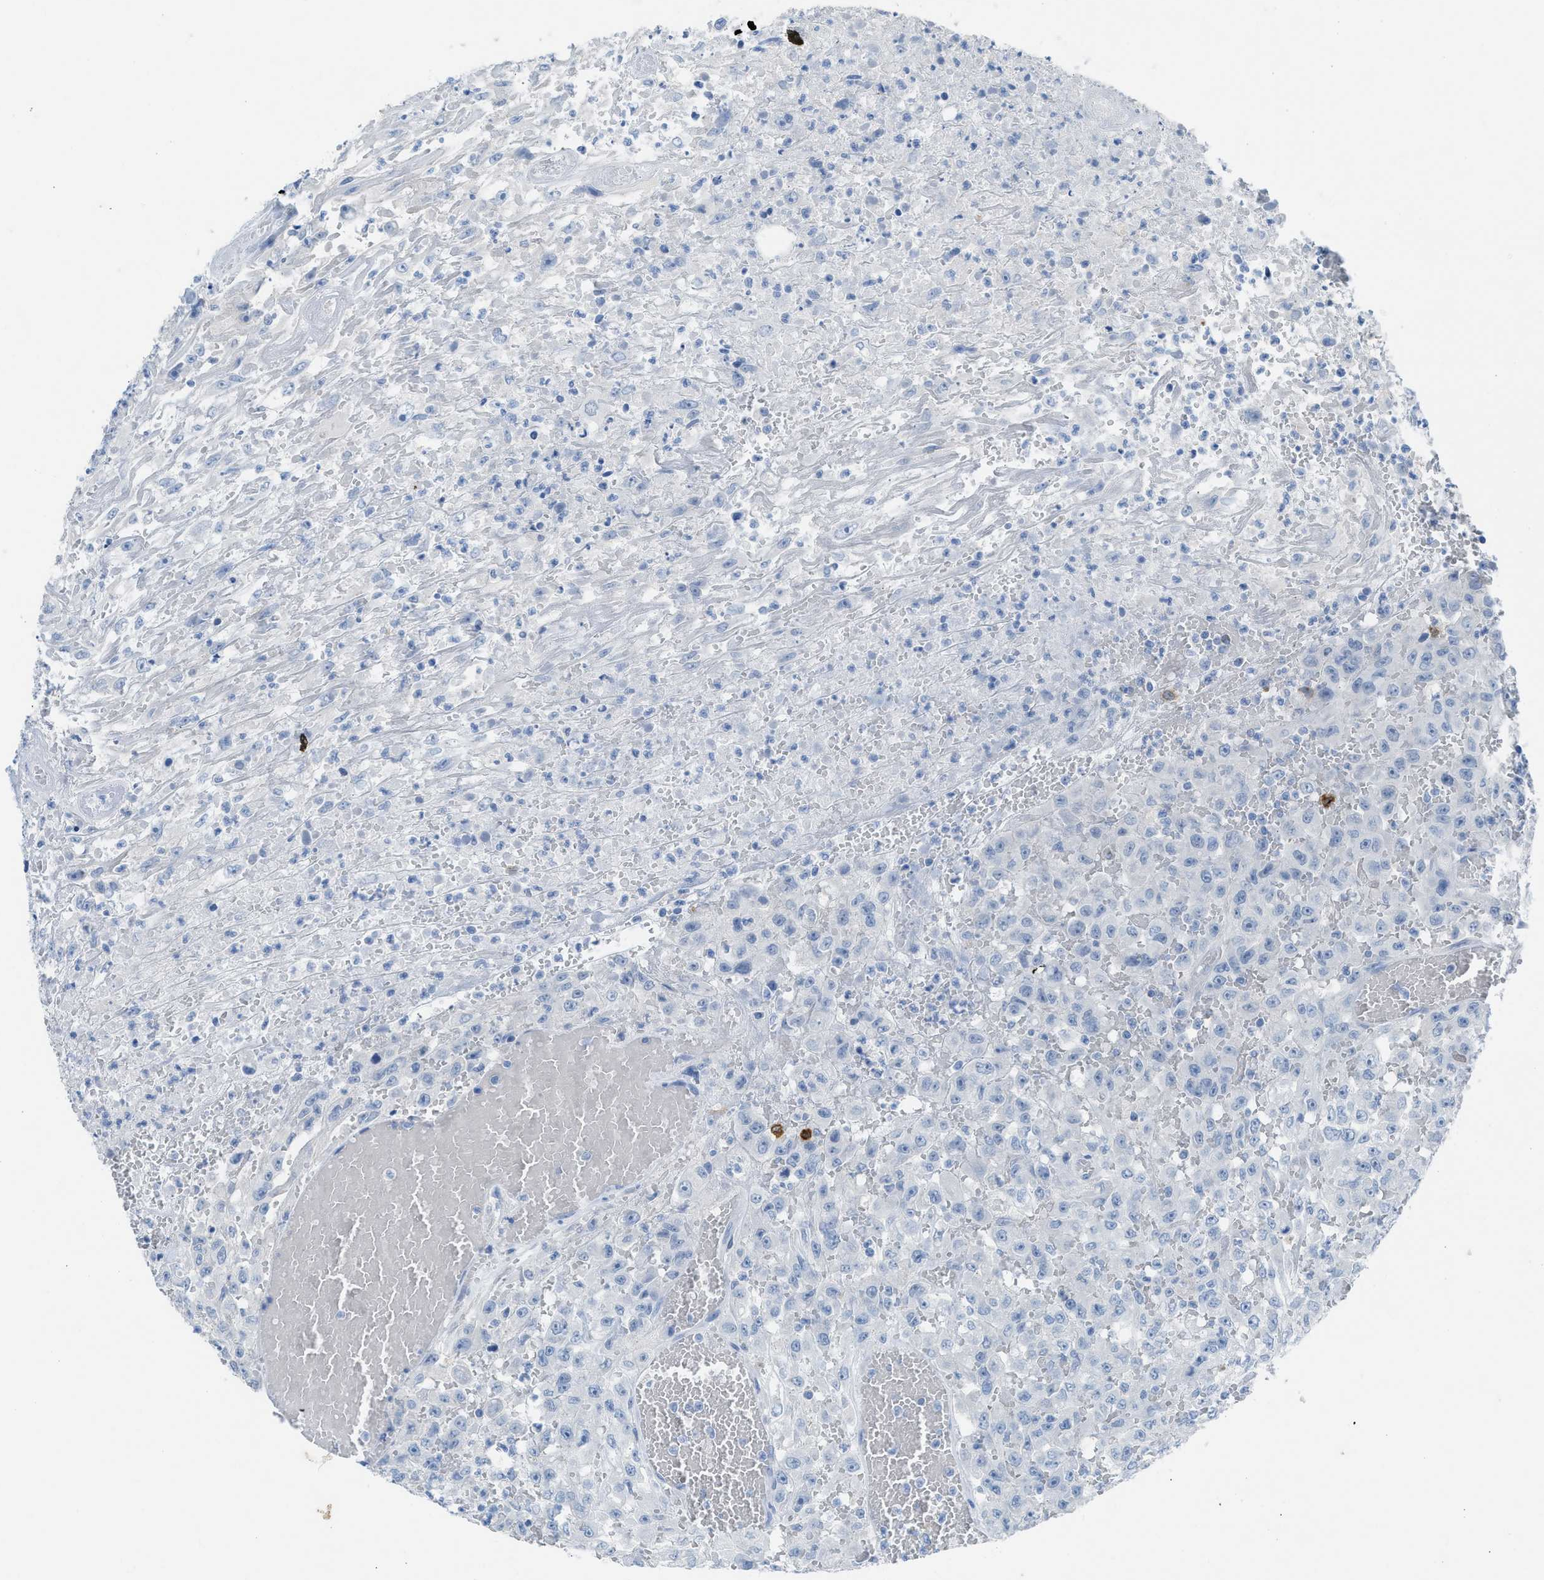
{"staining": {"intensity": "negative", "quantity": "none", "location": "none"}, "tissue": "urothelial cancer", "cell_type": "Tumor cells", "image_type": "cancer", "snomed": [{"axis": "morphology", "description": "Urothelial carcinoma, High grade"}, {"axis": "topography", "description": "Urinary bladder"}], "caption": "High-grade urothelial carcinoma was stained to show a protein in brown. There is no significant positivity in tumor cells. (DAB immunohistochemistry visualized using brightfield microscopy, high magnification).", "gene": "CLEC10A", "patient": {"sex": "male", "age": 46}}